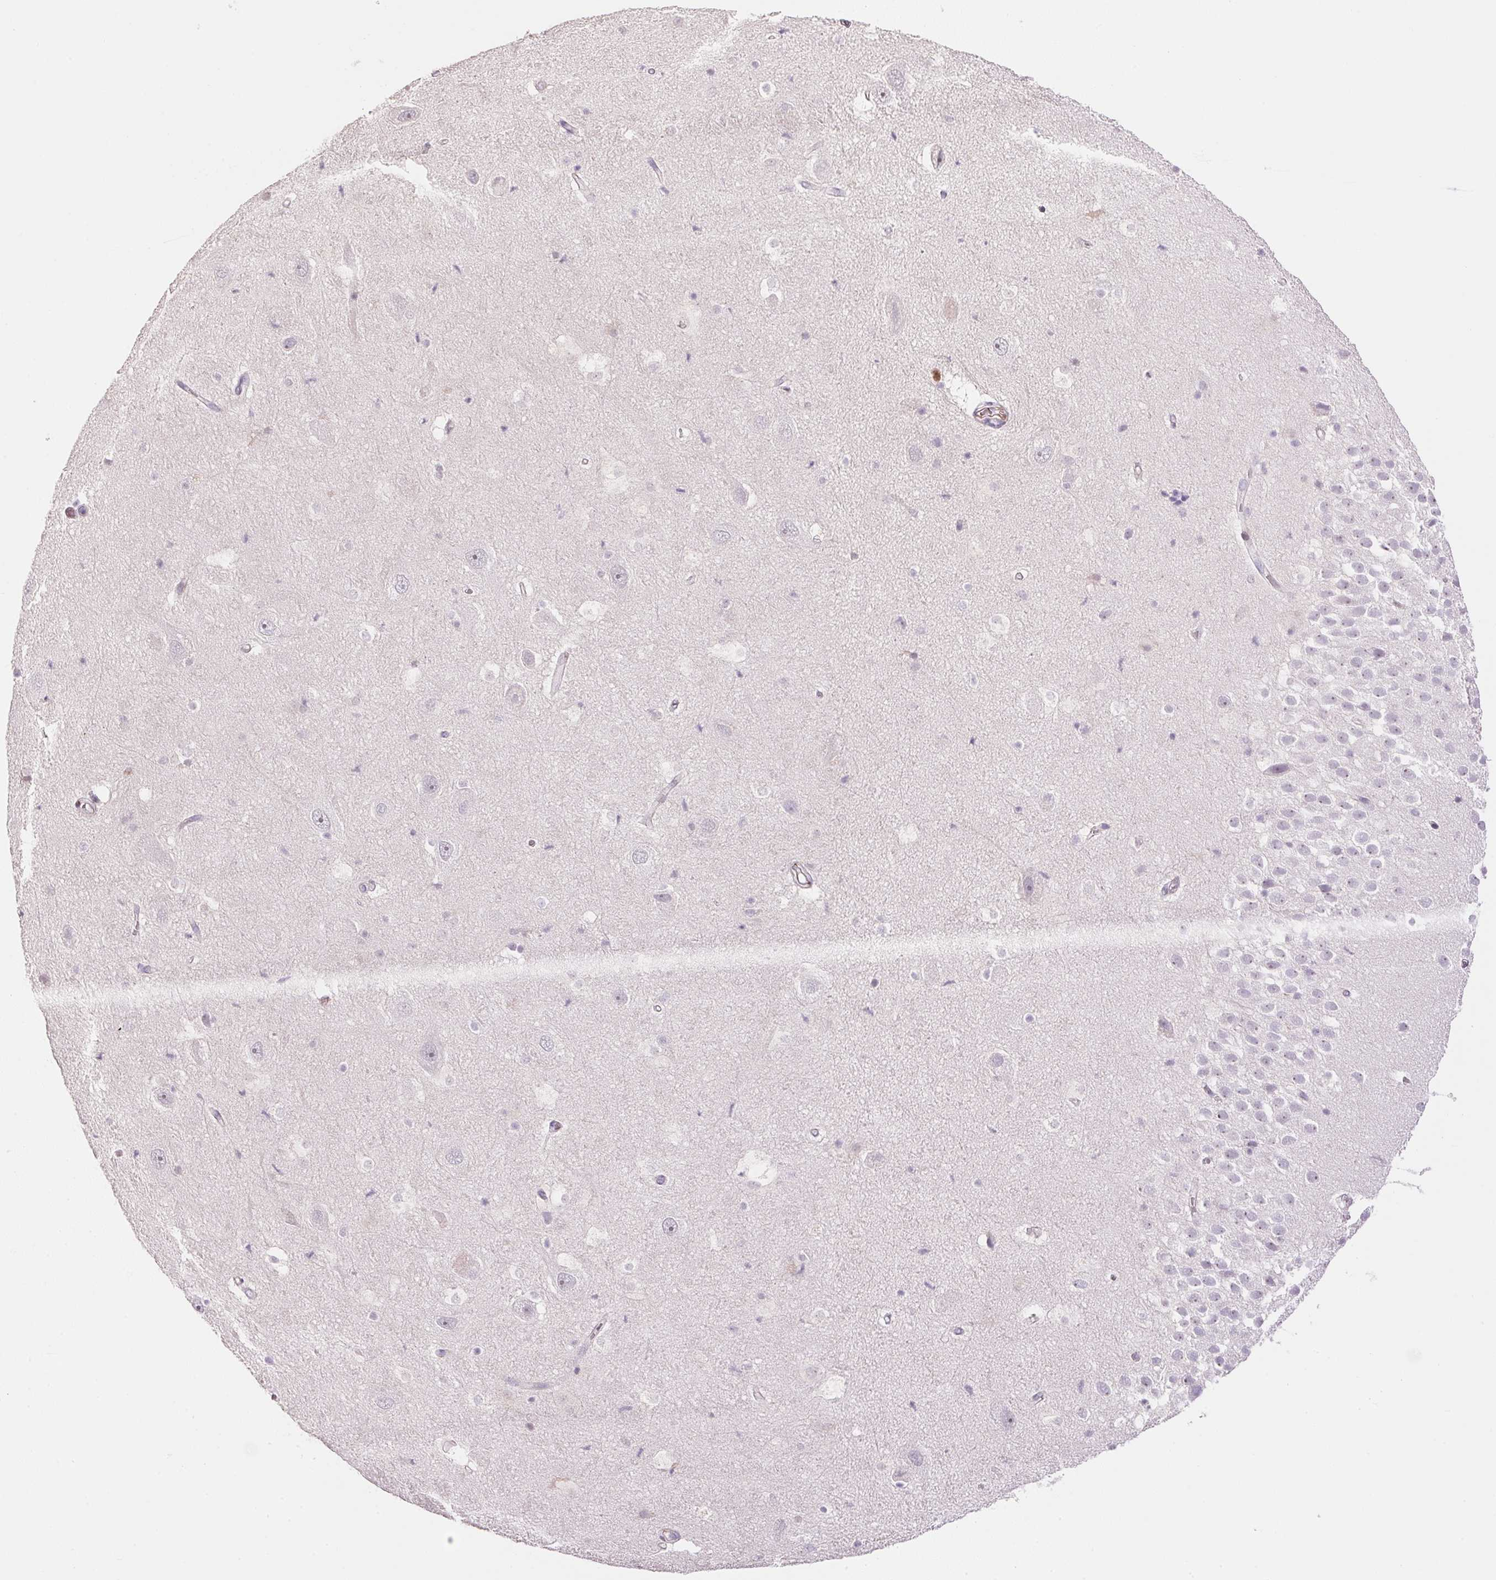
{"staining": {"intensity": "negative", "quantity": "none", "location": "none"}, "tissue": "hippocampus", "cell_type": "Glial cells", "image_type": "normal", "snomed": [{"axis": "morphology", "description": "Normal tissue, NOS"}, {"axis": "topography", "description": "Hippocampus"}], "caption": "Immunohistochemical staining of normal human hippocampus displays no significant expression in glial cells.", "gene": "GYG2", "patient": {"sex": "male", "age": 26}}